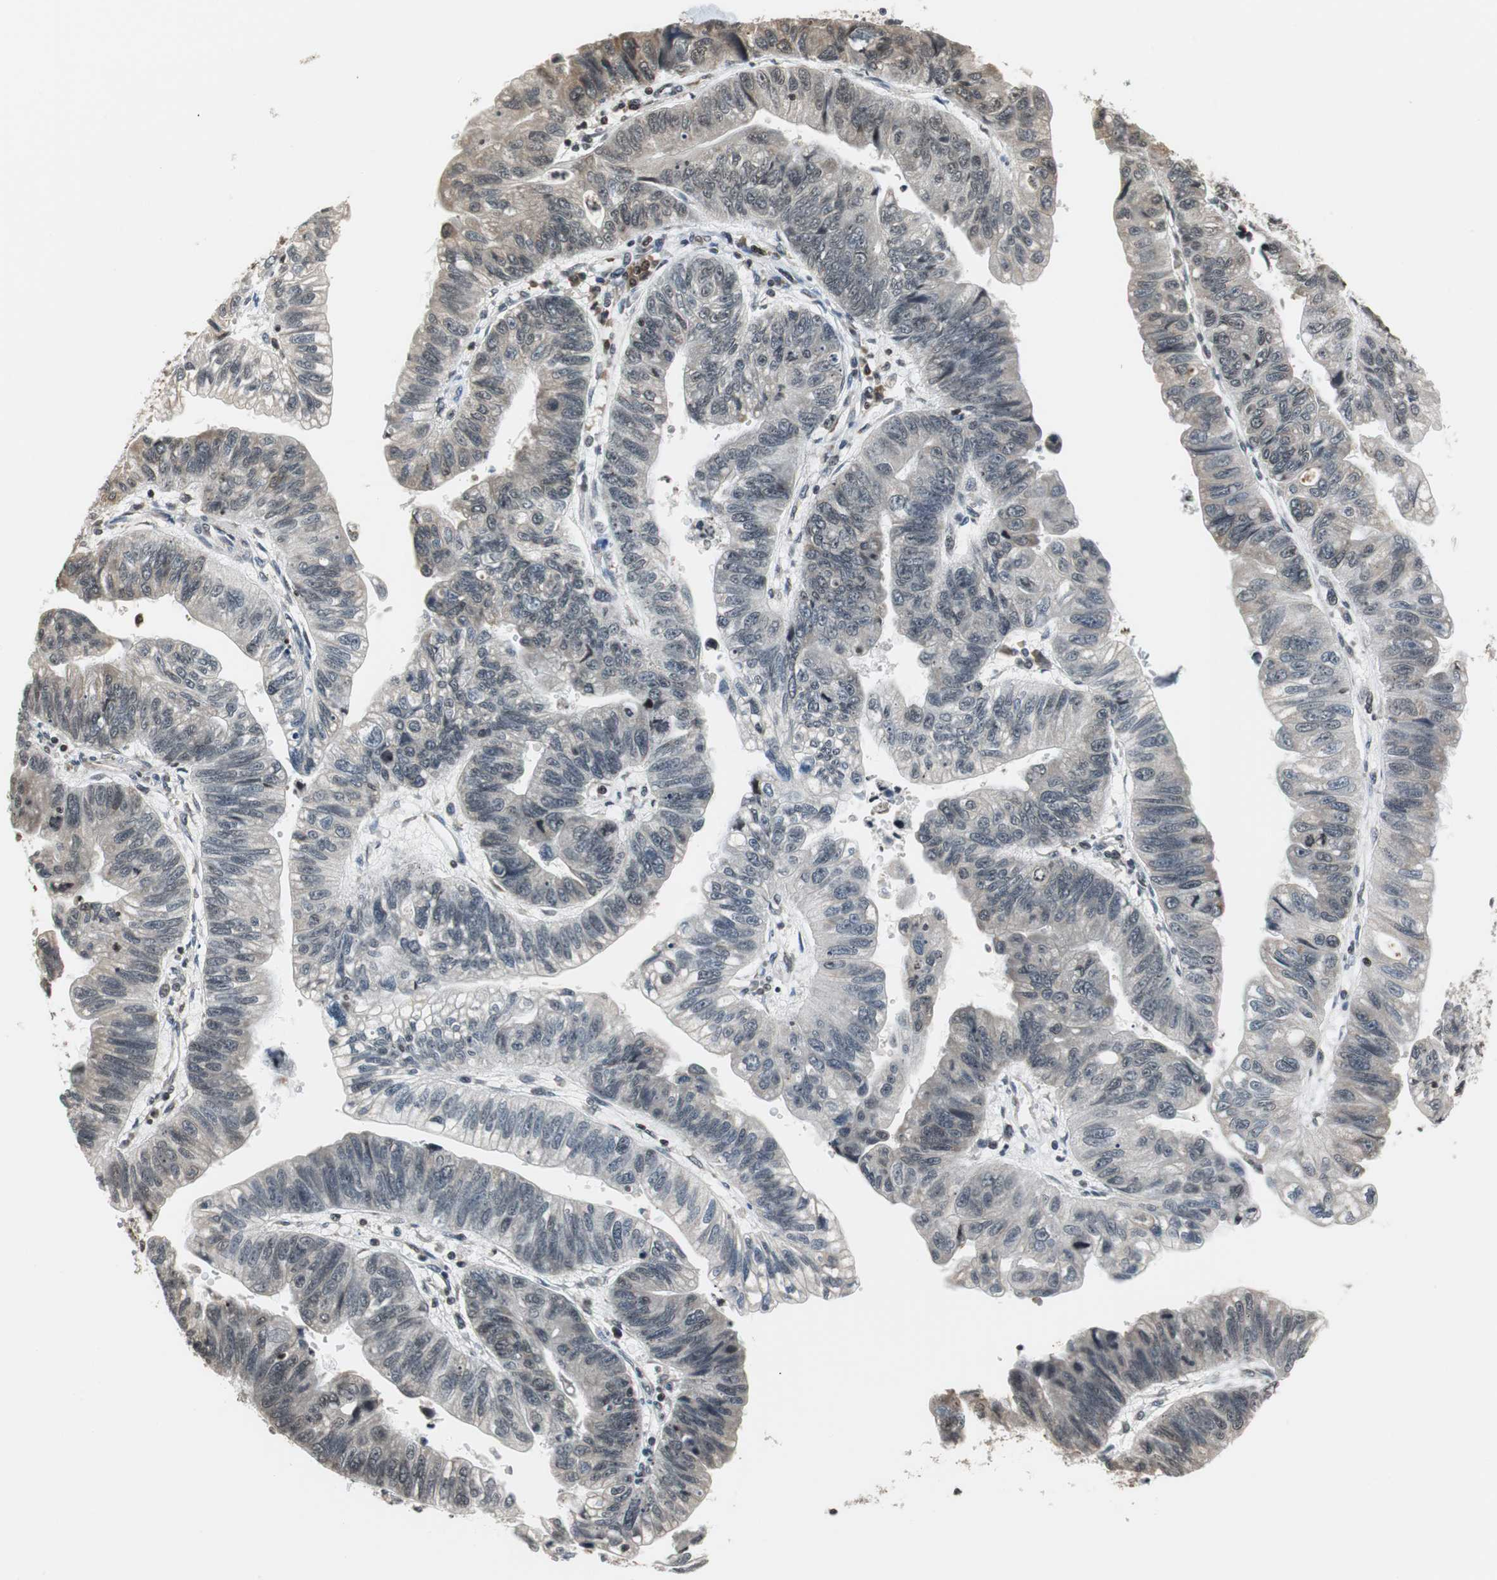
{"staining": {"intensity": "weak", "quantity": "<25%", "location": "cytoplasmic/membranous,nuclear"}, "tissue": "stomach cancer", "cell_type": "Tumor cells", "image_type": "cancer", "snomed": [{"axis": "morphology", "description": "Adenocarcinoma, NOS"}, {"axis": "topography", "description": "Stomach"}], "caption": "IHC of human stomach cancer (adenocarcinoma) exhibits no expression in tumor cells.", "gene": "REST", "patient": {"sex": "male", "age": 59}}